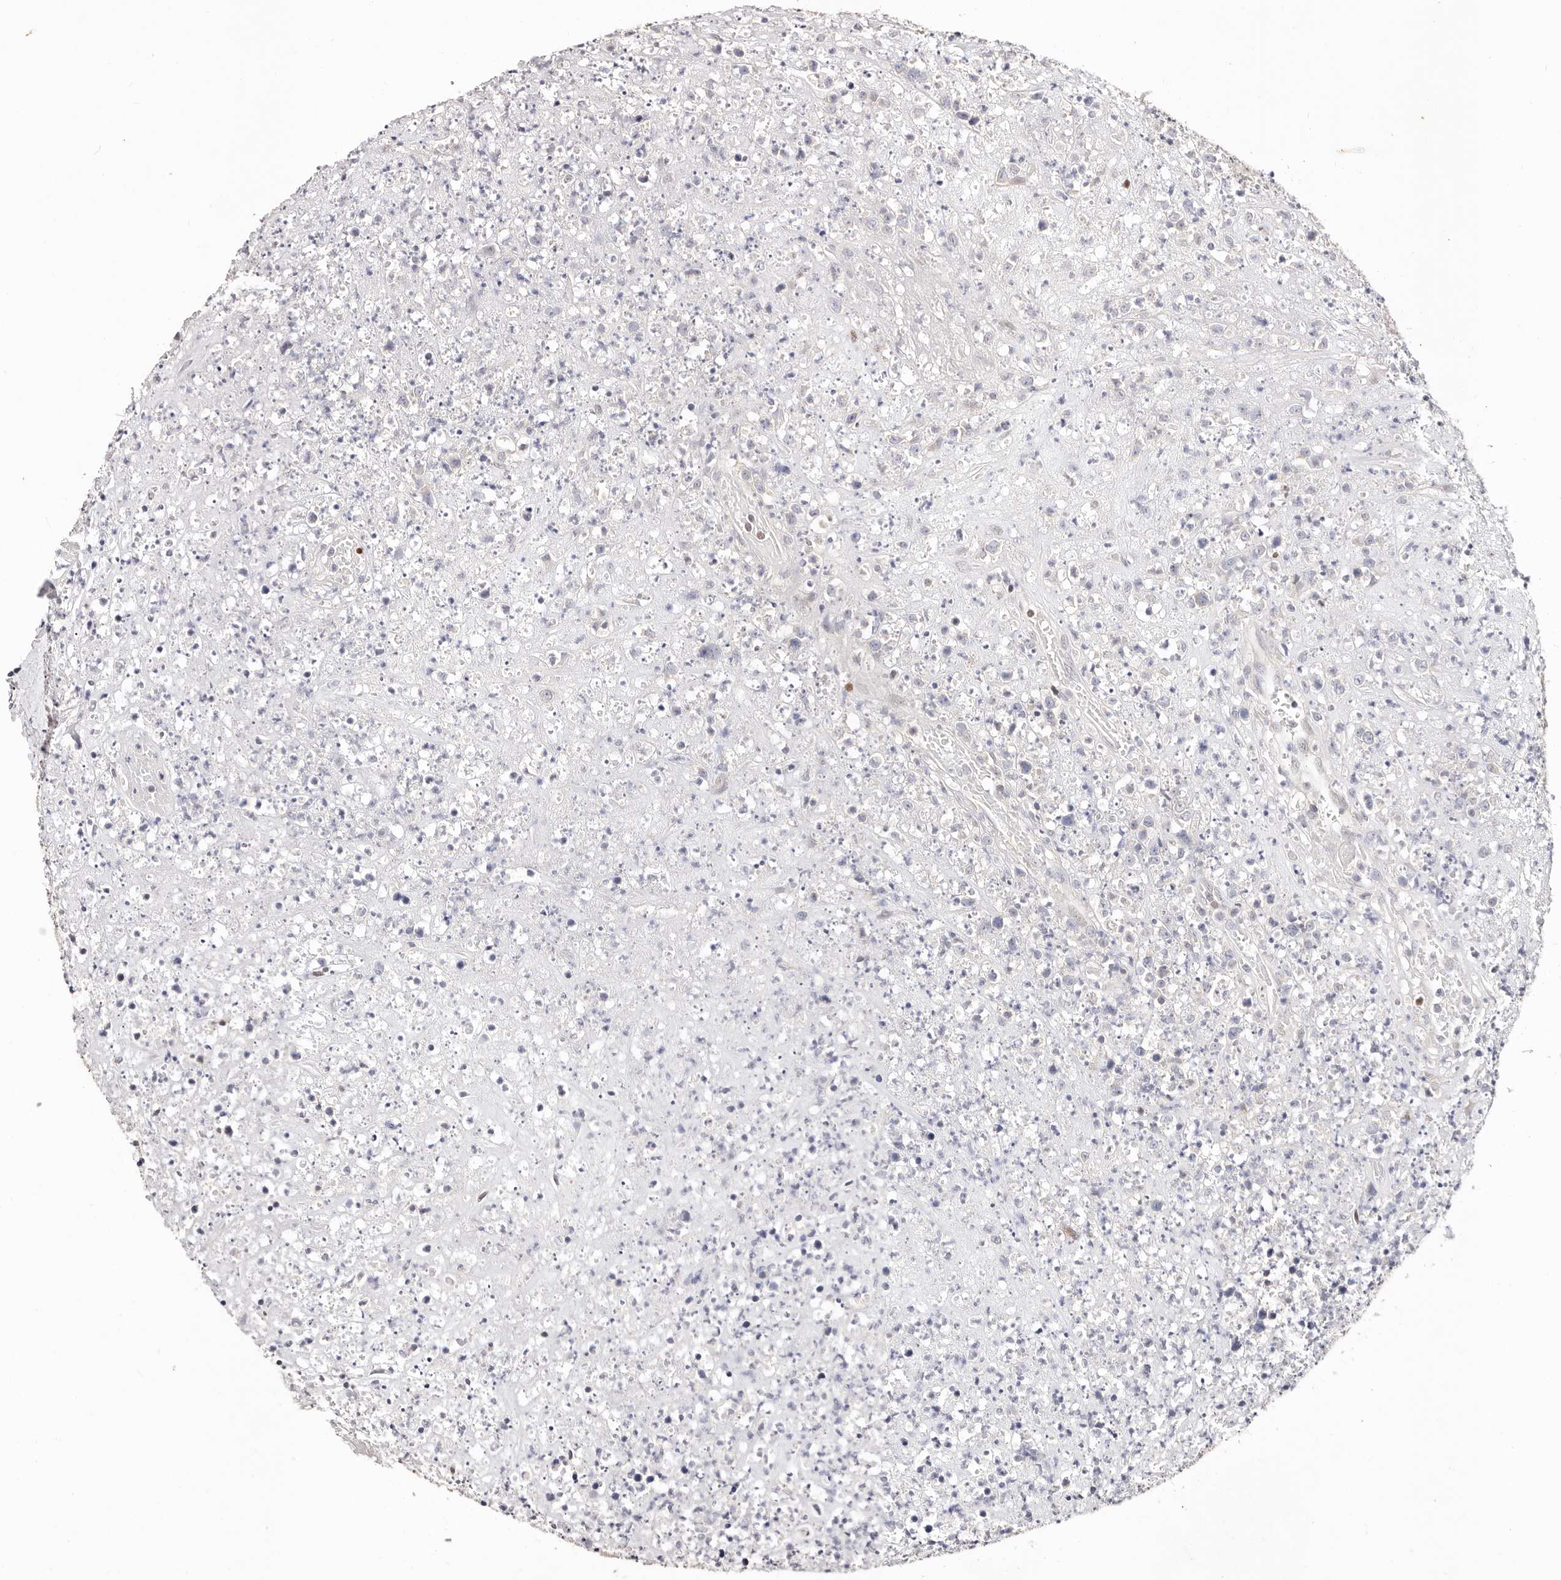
{"staining": {"intensity": "negative", "quantity": "none", "location": "none"}, "tissue": "lymphoma", "cell_type": "Tumor cells", "image_type": "cancer", "snomed": [{"axis": "morphology", "description": "Malignant lymphoma, non-Hodgkin's type, High grade"}, {"axis": "topography", "description": "Colon"}], "caption": "Photomicrograph shows no protein expression in tumor cells of malignant lymphoma, non-Hodgkin's type (high-grade) tissue.", "gene": "IQGAP3", "patient": {"sex": "female", "age": 53}}